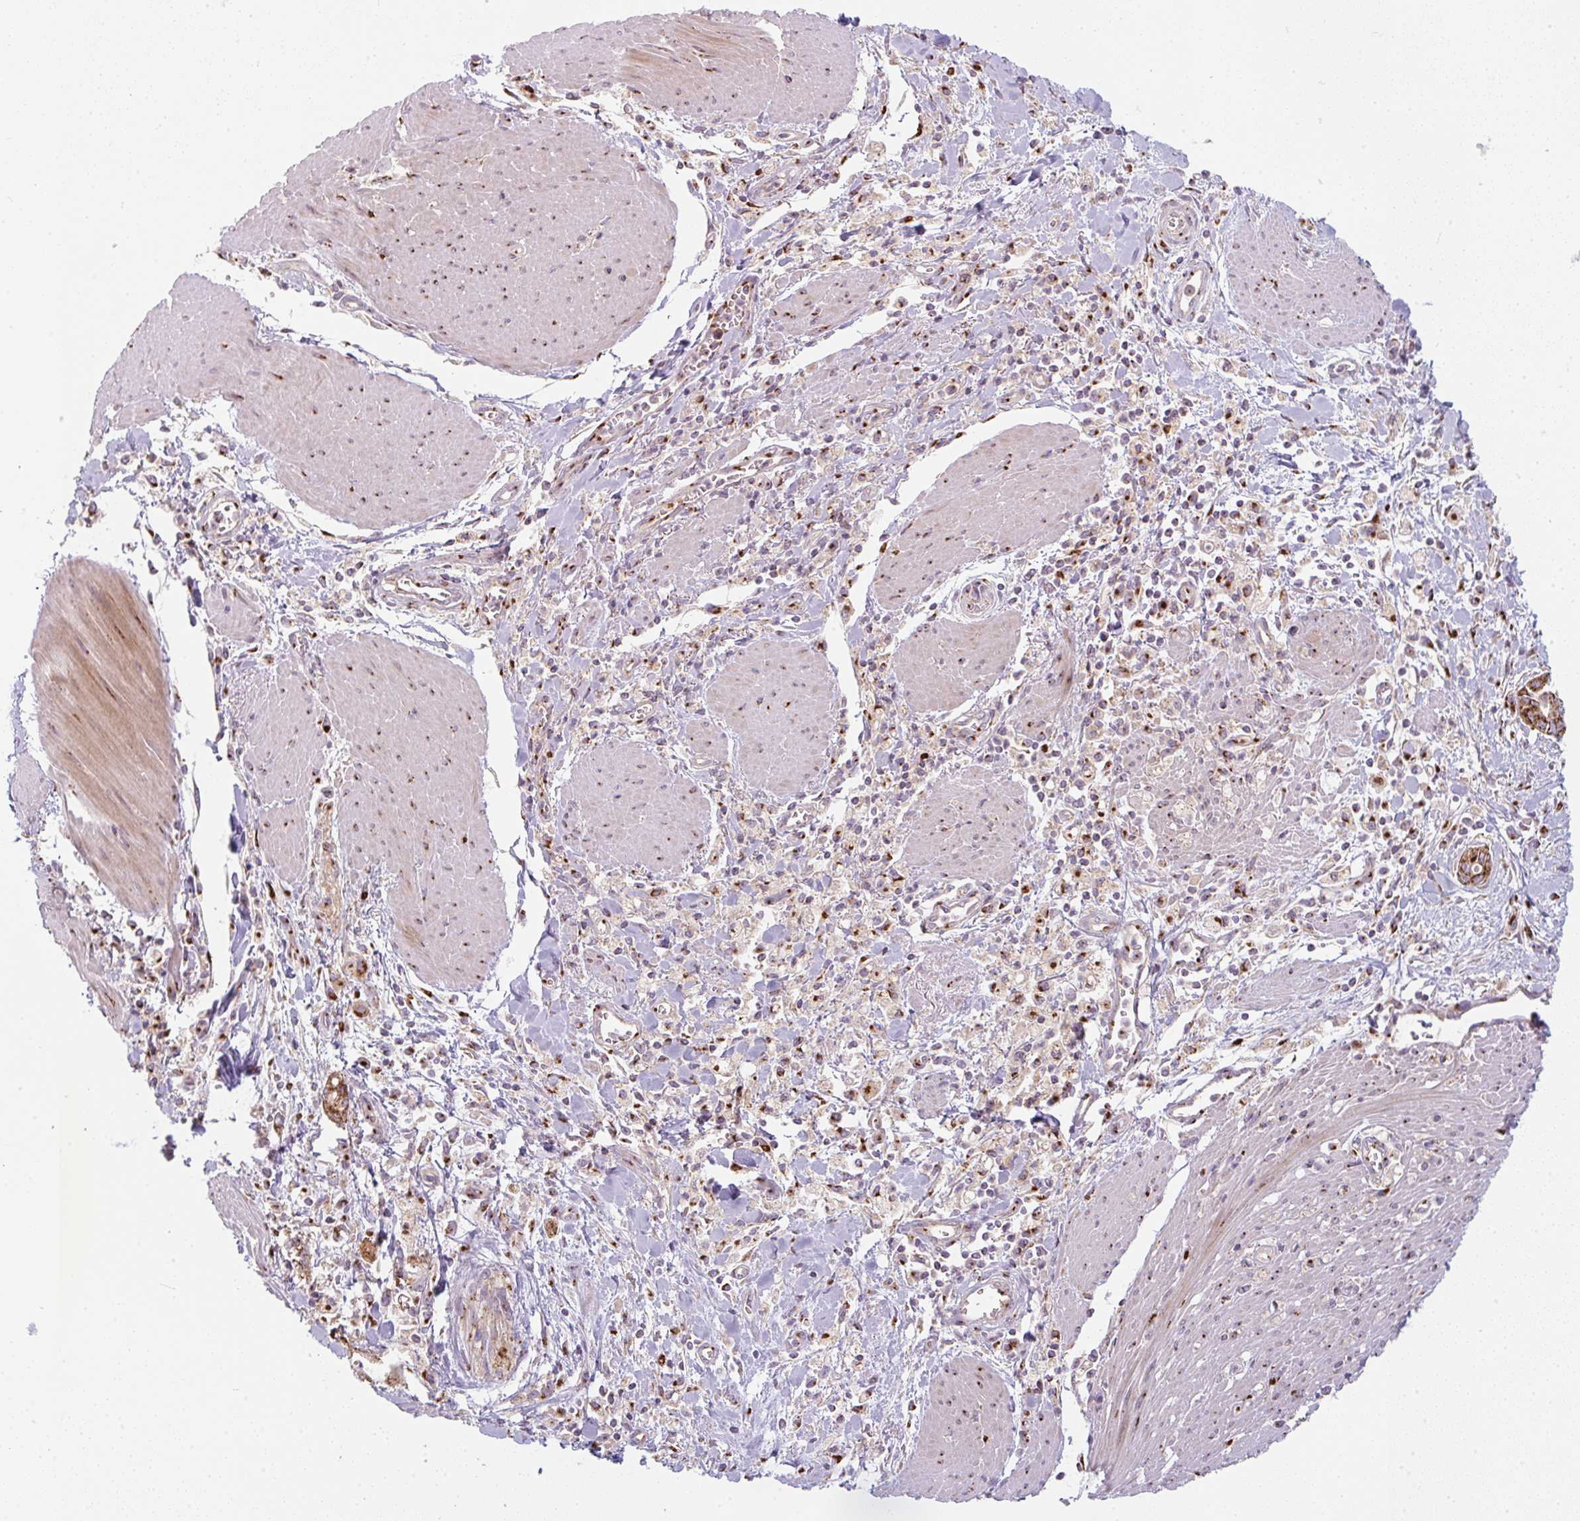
{"staining": {"intensity": "strong", "quantity": ">75%", "location": "cytoplasmic/membranous"}, "tissue": "pancreatic cancer", "cell_type": "Tumor cells", "image_type": "cancer", "snomed": [{"axis": "morphology", "description": "Adenocarcinoma, NOS"}, {"axis": "topography", "description": "Pancreas"}], "caption": "A brown stain highlights strong cytoplasmic/membranous positivity of a protein in pancreatic adenocarcinoma tumor cells. (DAB (3,3'-diaminobenzidine) IHC, brown staining for protein, blue staining for nuclei).", "gene": "GVQW3", "patient": {"sex": "male", "age": 78}}